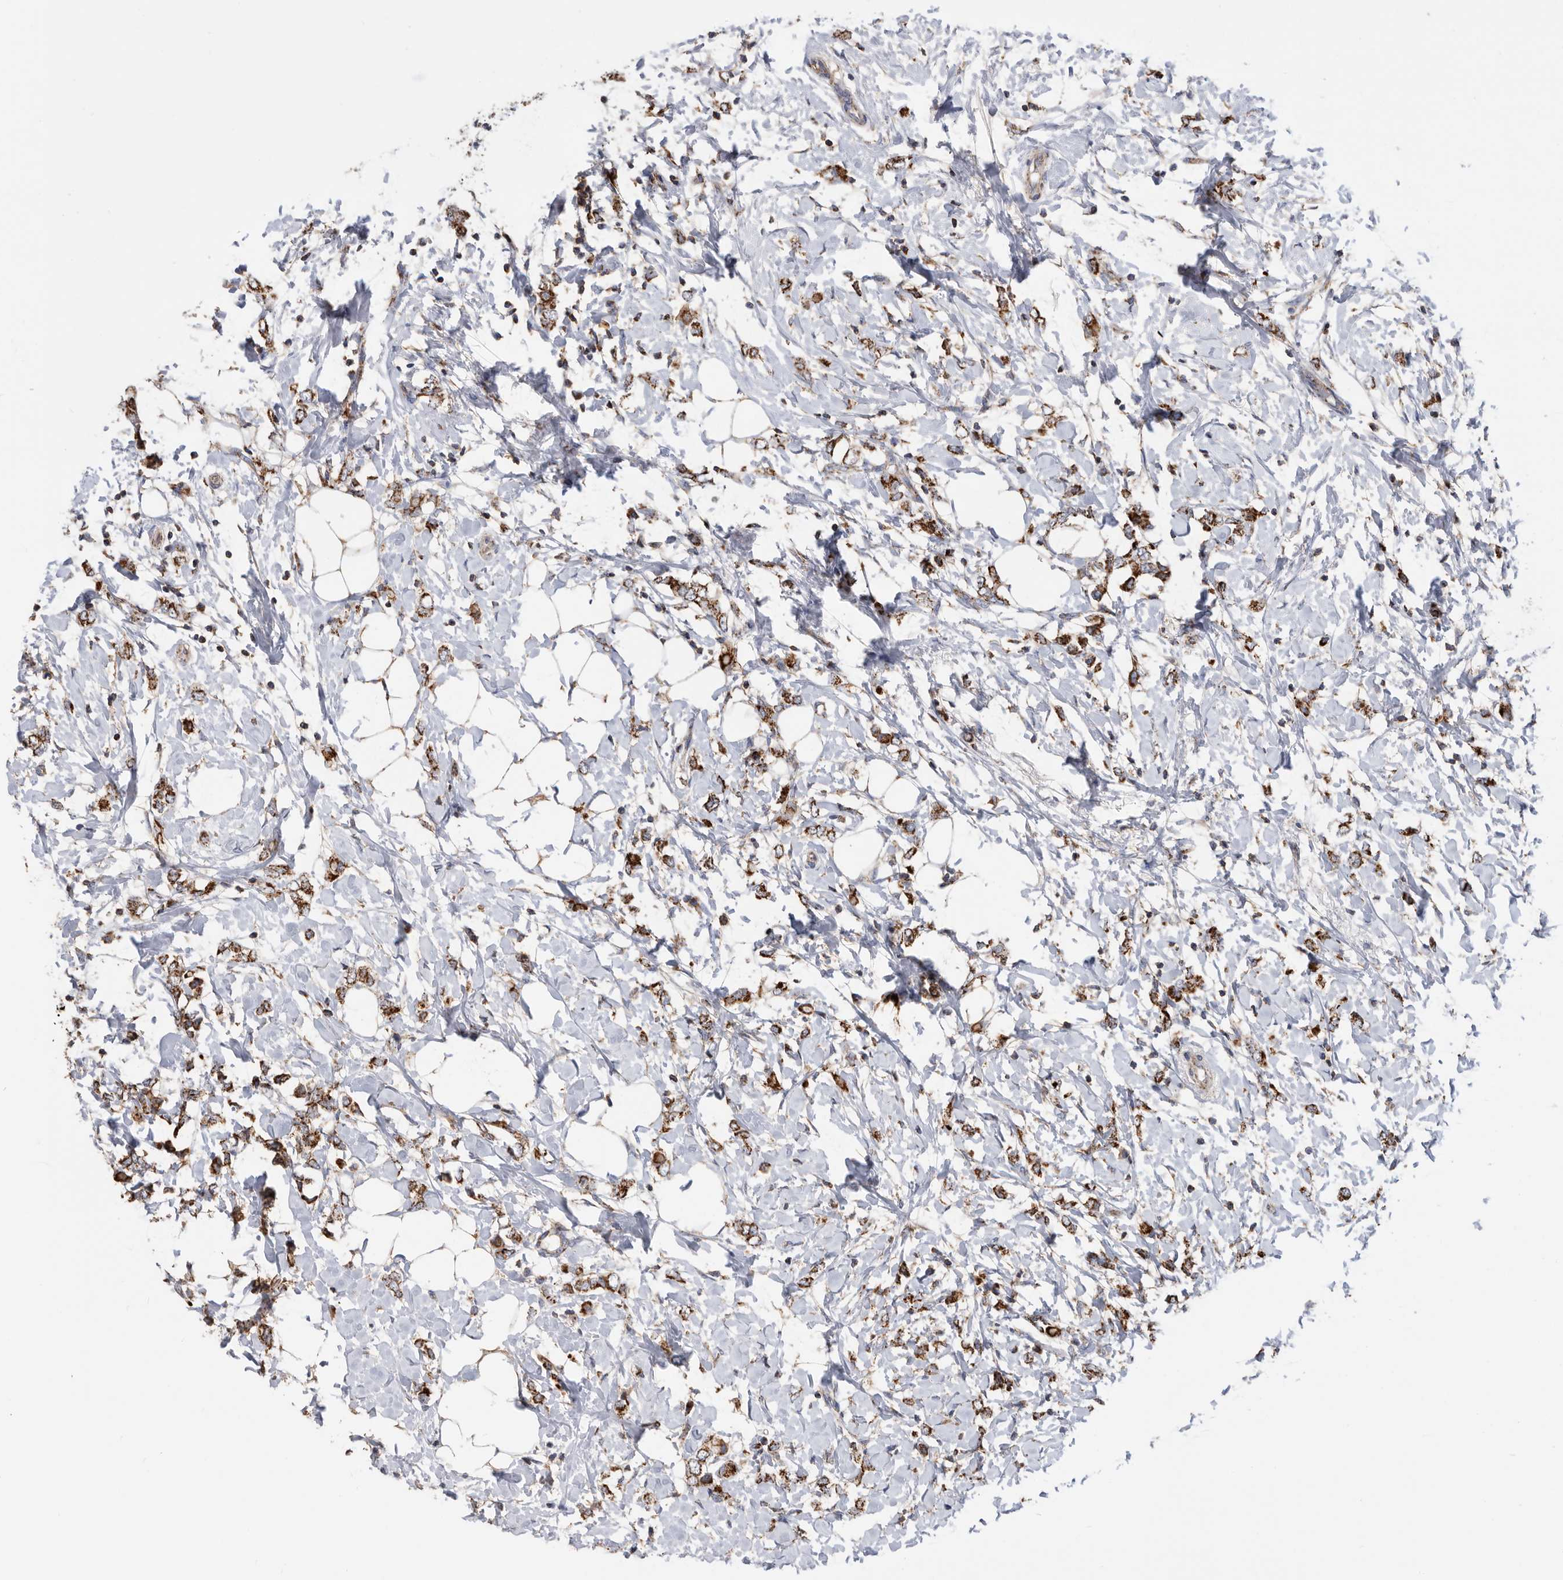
{"staining": {"intensity": "strong", "quantity": ">75%", "location": "cytoplasmic/membranous"}, "tissue": "breast cancer", "cell_type": "Tumor cells", "image_type": "cancer", "snomed": [{"axis": "morphology", "description": "Normal tissue, NOS"}, {"axis": "morphology", "description": "Lobular carcinoma"}, {"axis": "topography", "description": "Breast"}], "caption": "Human breast cancer stained with a protein marker exhibits strong staining in tumor cells.", "gene": "WFDC1", "patient": {"sex": "female", "age": 47}}